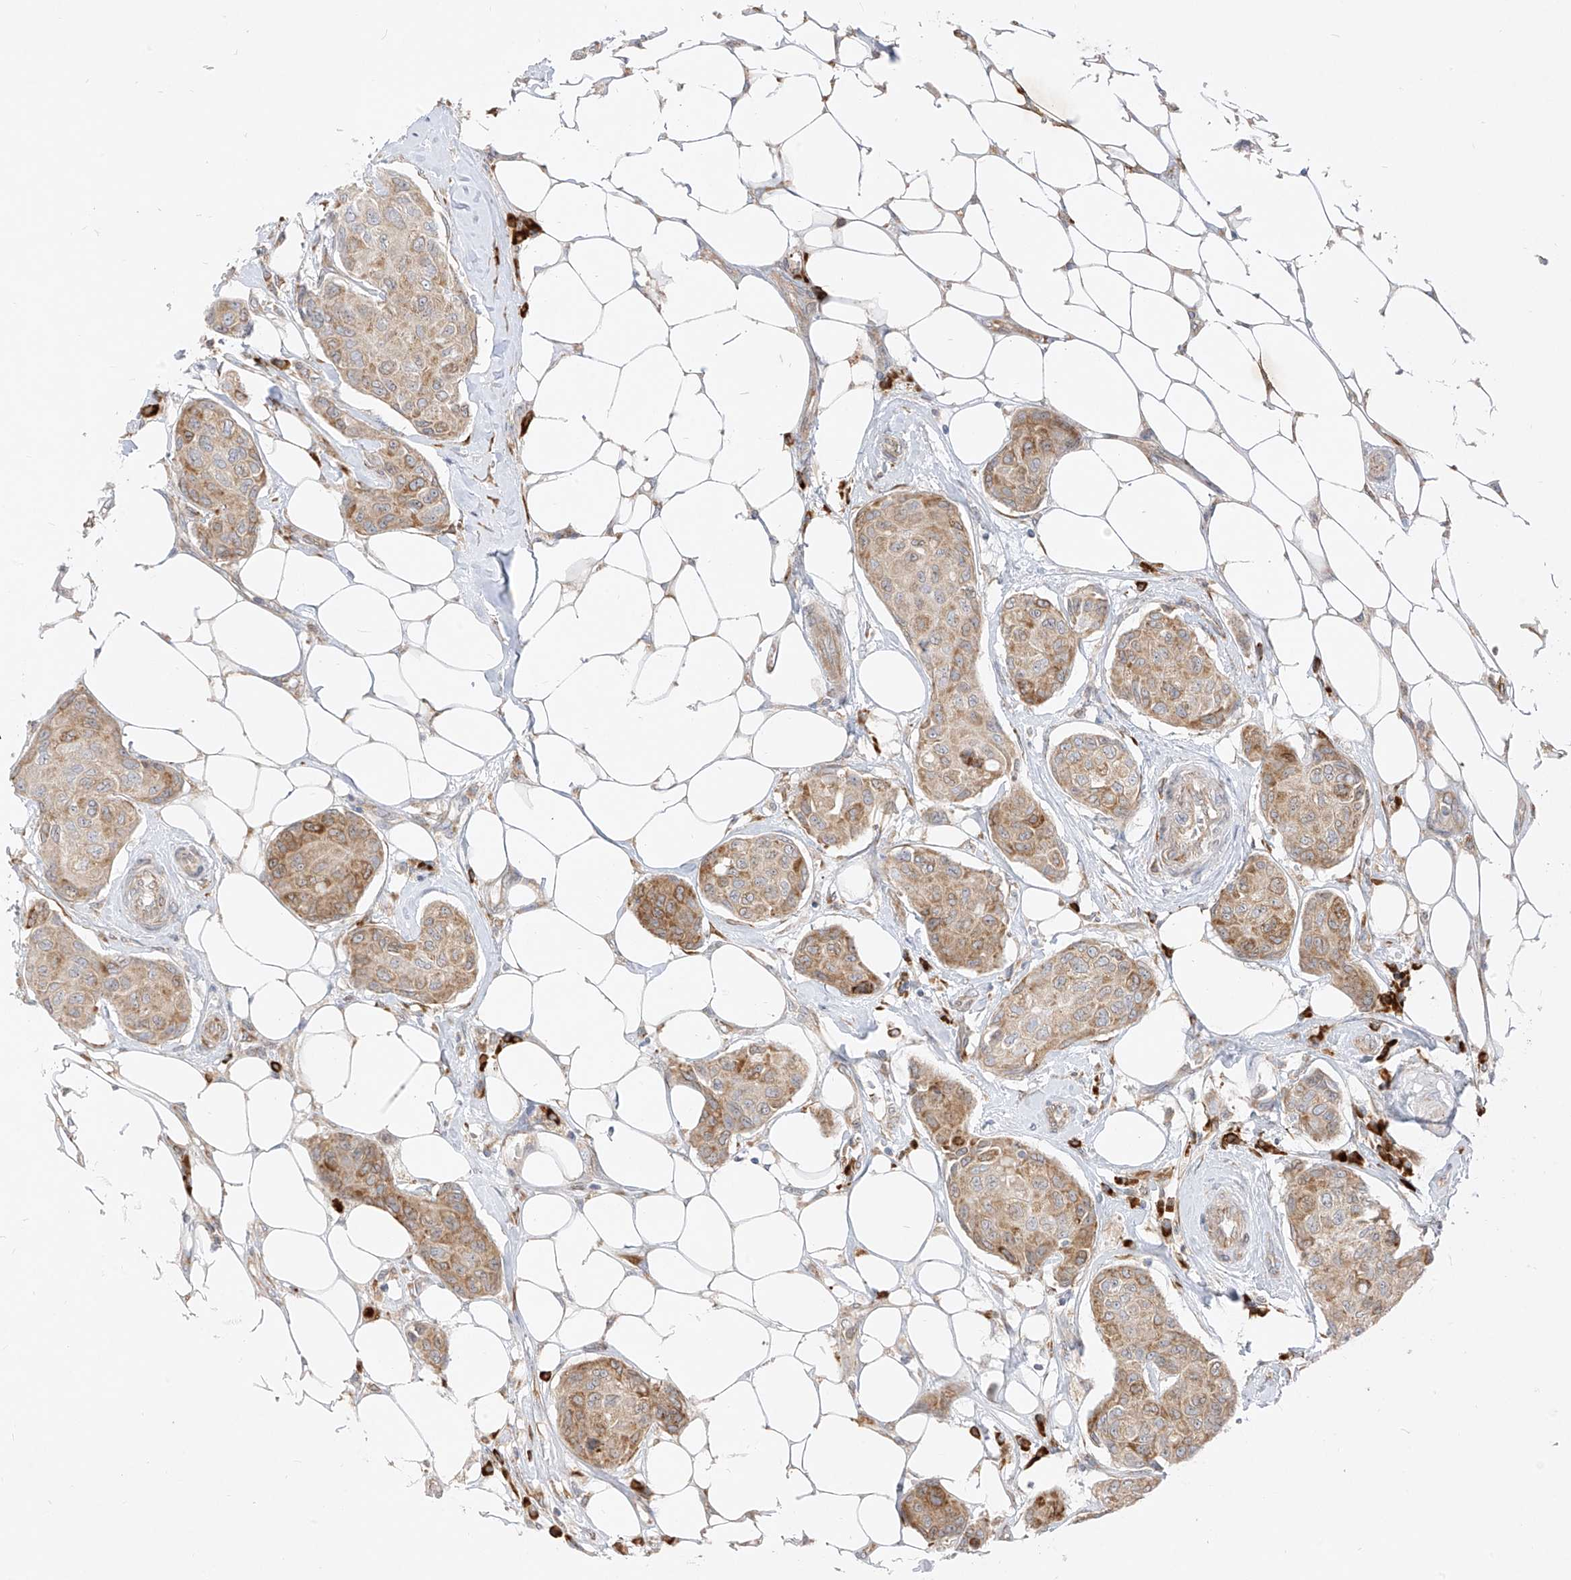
{"staining": {"intensity": "moderate", "quantity": ">75%", "location": "cytoplasmic/membranous"}, "tissue": "breast cancer", "cell_type": "Tumor cells", "image_type": "cancer", "snomed": [{"axis": "morphology", "description": "Duct carcinoma"}, {"axis": "topography", "description": "Breast"}], "caption": "Human breast cancer stained with a protein marker demonstrates moderate staining in tumor cells.", "gene": "STT3A", "patient": {"sex": "female", "age": 80}}